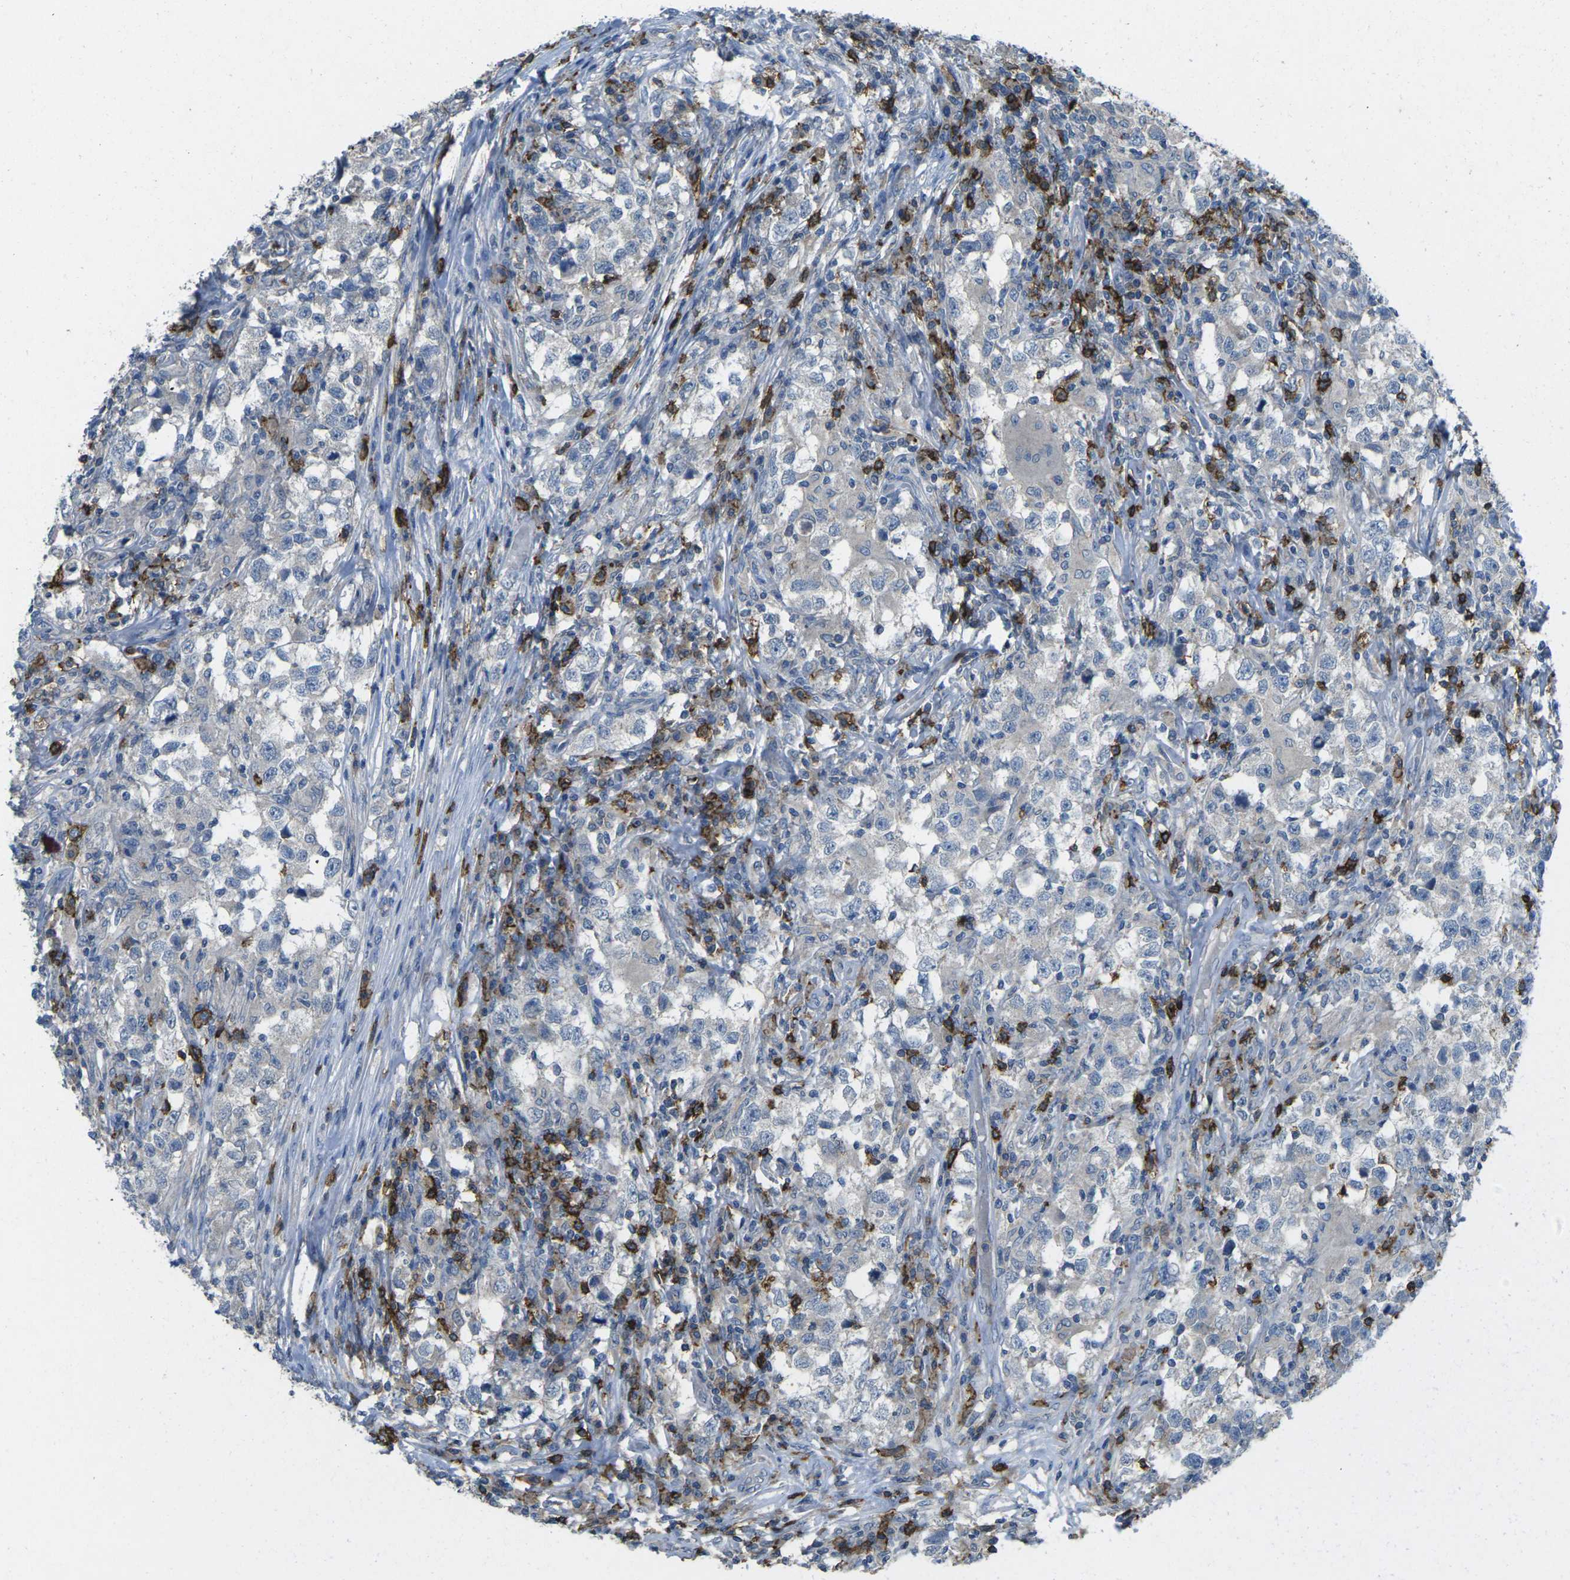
{"staining": {"intensity": "negative", "quantity": "none", "location": "none"}, "tissue": "testis cancer", "cell_type": "Tumor cells", "image_type": "cancer", "snomed": [{"axis": "morphology", "description": "Carcinoma, Embryonal, NOS"}, {"axis": "topography", "description": "Testis"}], "caption": "Tumor cells are negative for brown protein staining in testis embryonal carcinoma.", "gene": "CD19", "patient": {"sex": "male", "age": 21}}